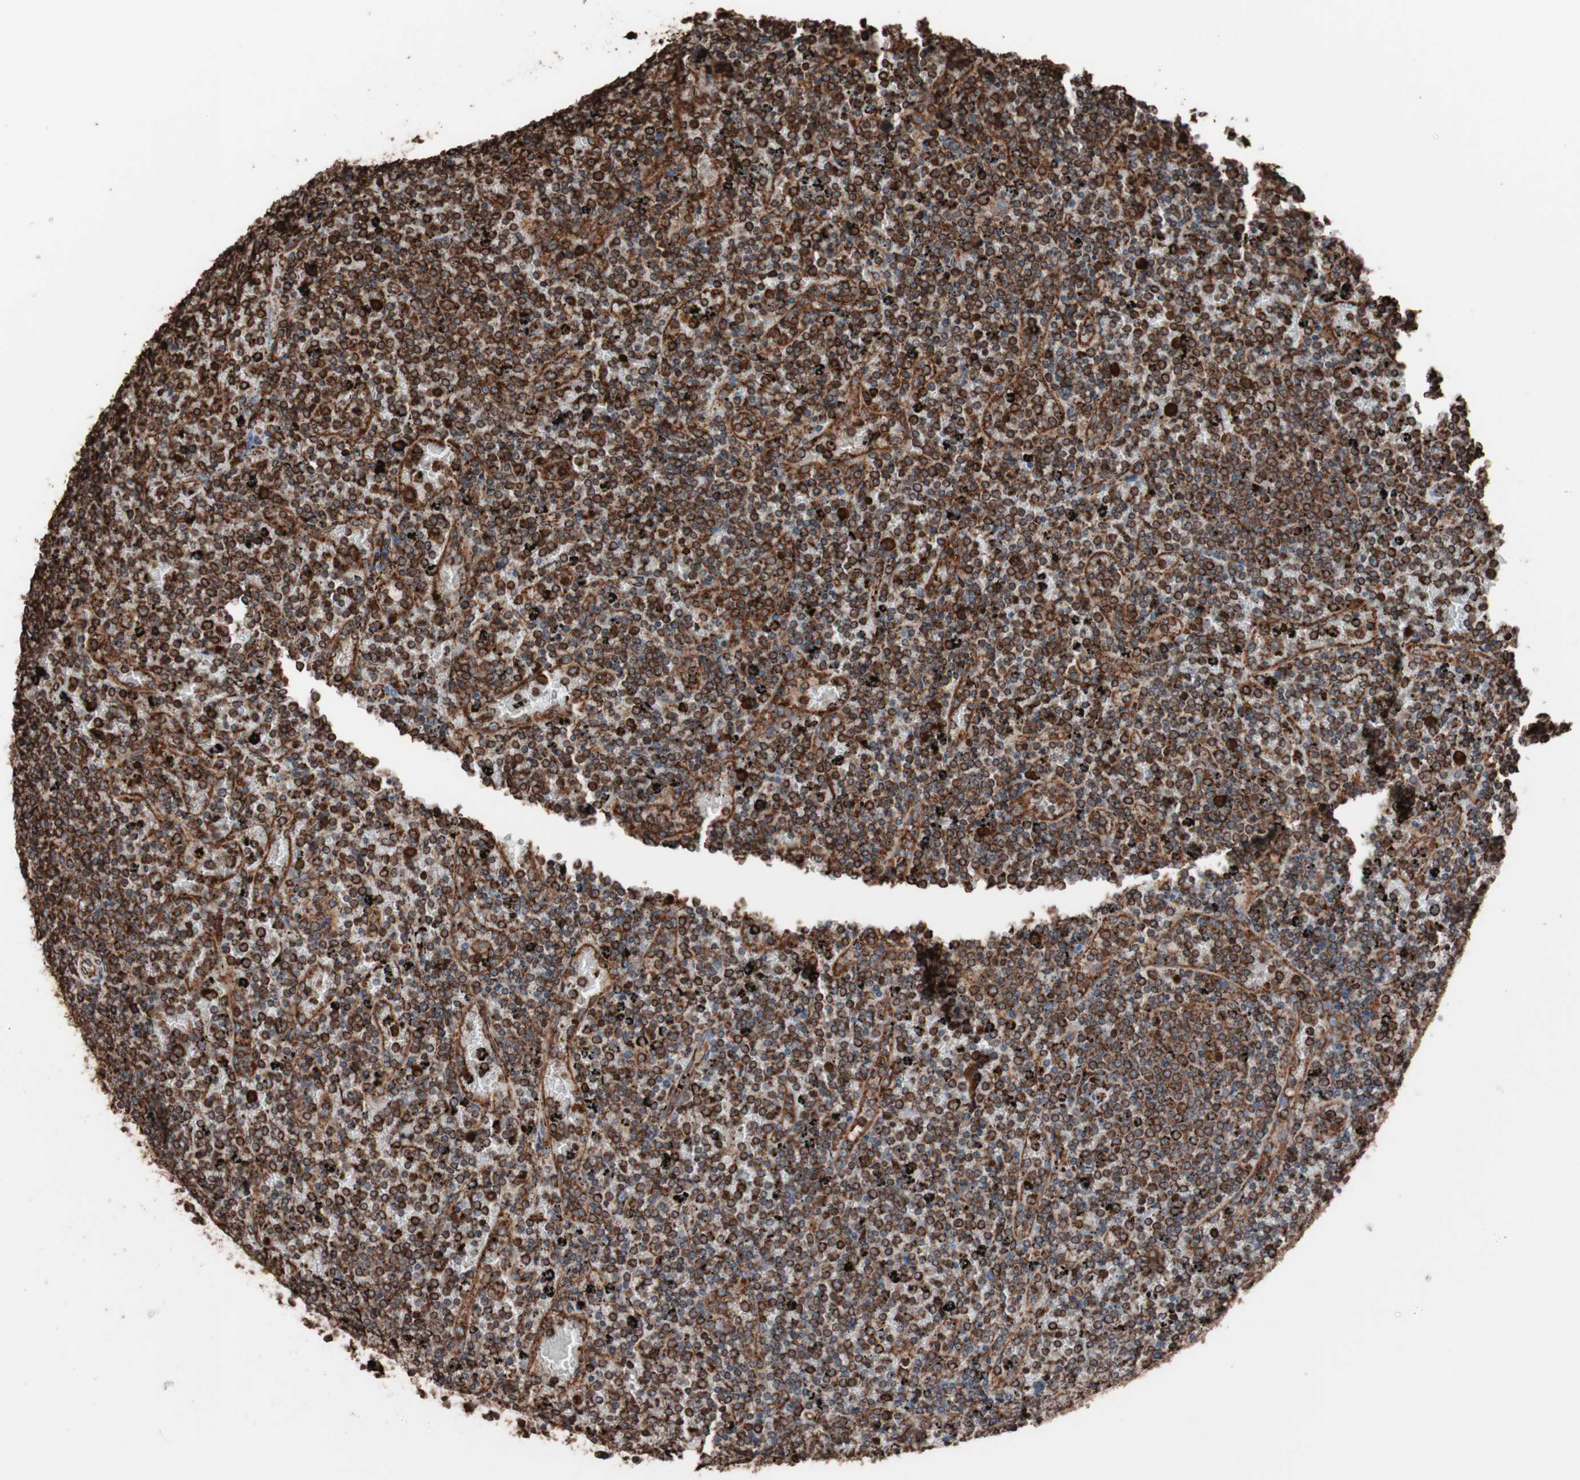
{"staining": {"intensity": "strong", "quantity": ">75%", "location": "cytoplasmic/membranous"}, "tissue": "lymphoma", "cell_type": "Tumor cells", "image_type": "cancer", "snomed": [{"axis": "morphology", "description": "Malignant lymphoma, non-Hodgkin's type, Low grade"}, {"axis": "topography", "description": "Spleen"}], "caption": "Malignant lymphoma, non-Hodgkin's type (low-grade) was stained to show a protein in brown. There is high levels of strong cytoplasmic/membranous staining in about >75% of tumor cells.", "gene": "HSP90B1", "patient": {"sex": "female", "age": 77}}